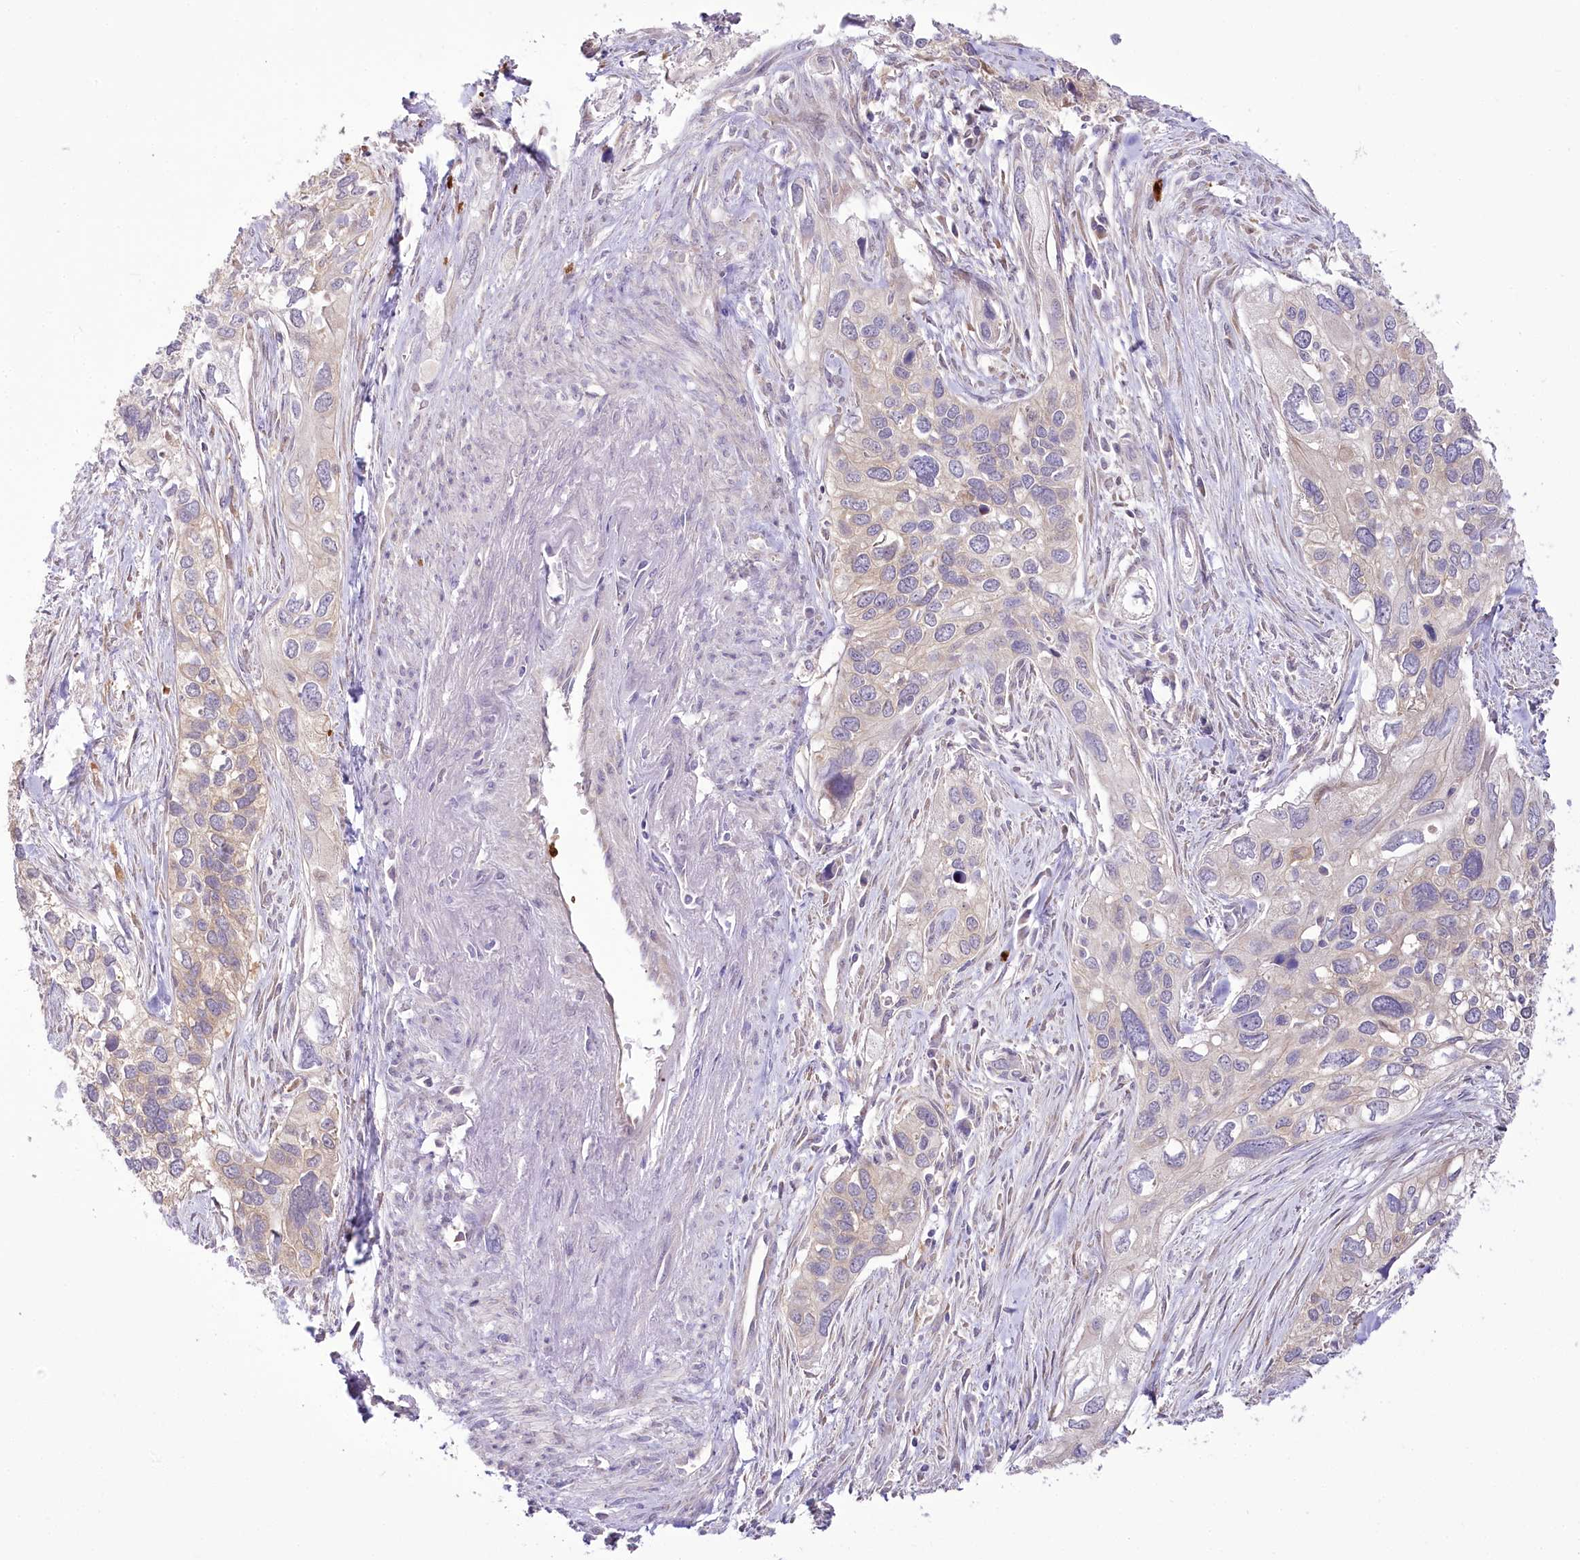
{"staining": {"intensity": "negative", "quantity": "none", "location": "none"}, "tissue": "cervical cancer", "cell_type": "Tumor cells", "image_type": "cancer", "snomed": [{"axis": "morphology", "description": "Squamous cell carcinoma, NOS"}, {"axis": "topography", "description": "Cervix"}], "caption": "Tumor cells show no significant protein staining in cervical cancer (squamous cell carcinoma).", "gene": "DPYD", "patient": {"sex": "female", "age": 55}}